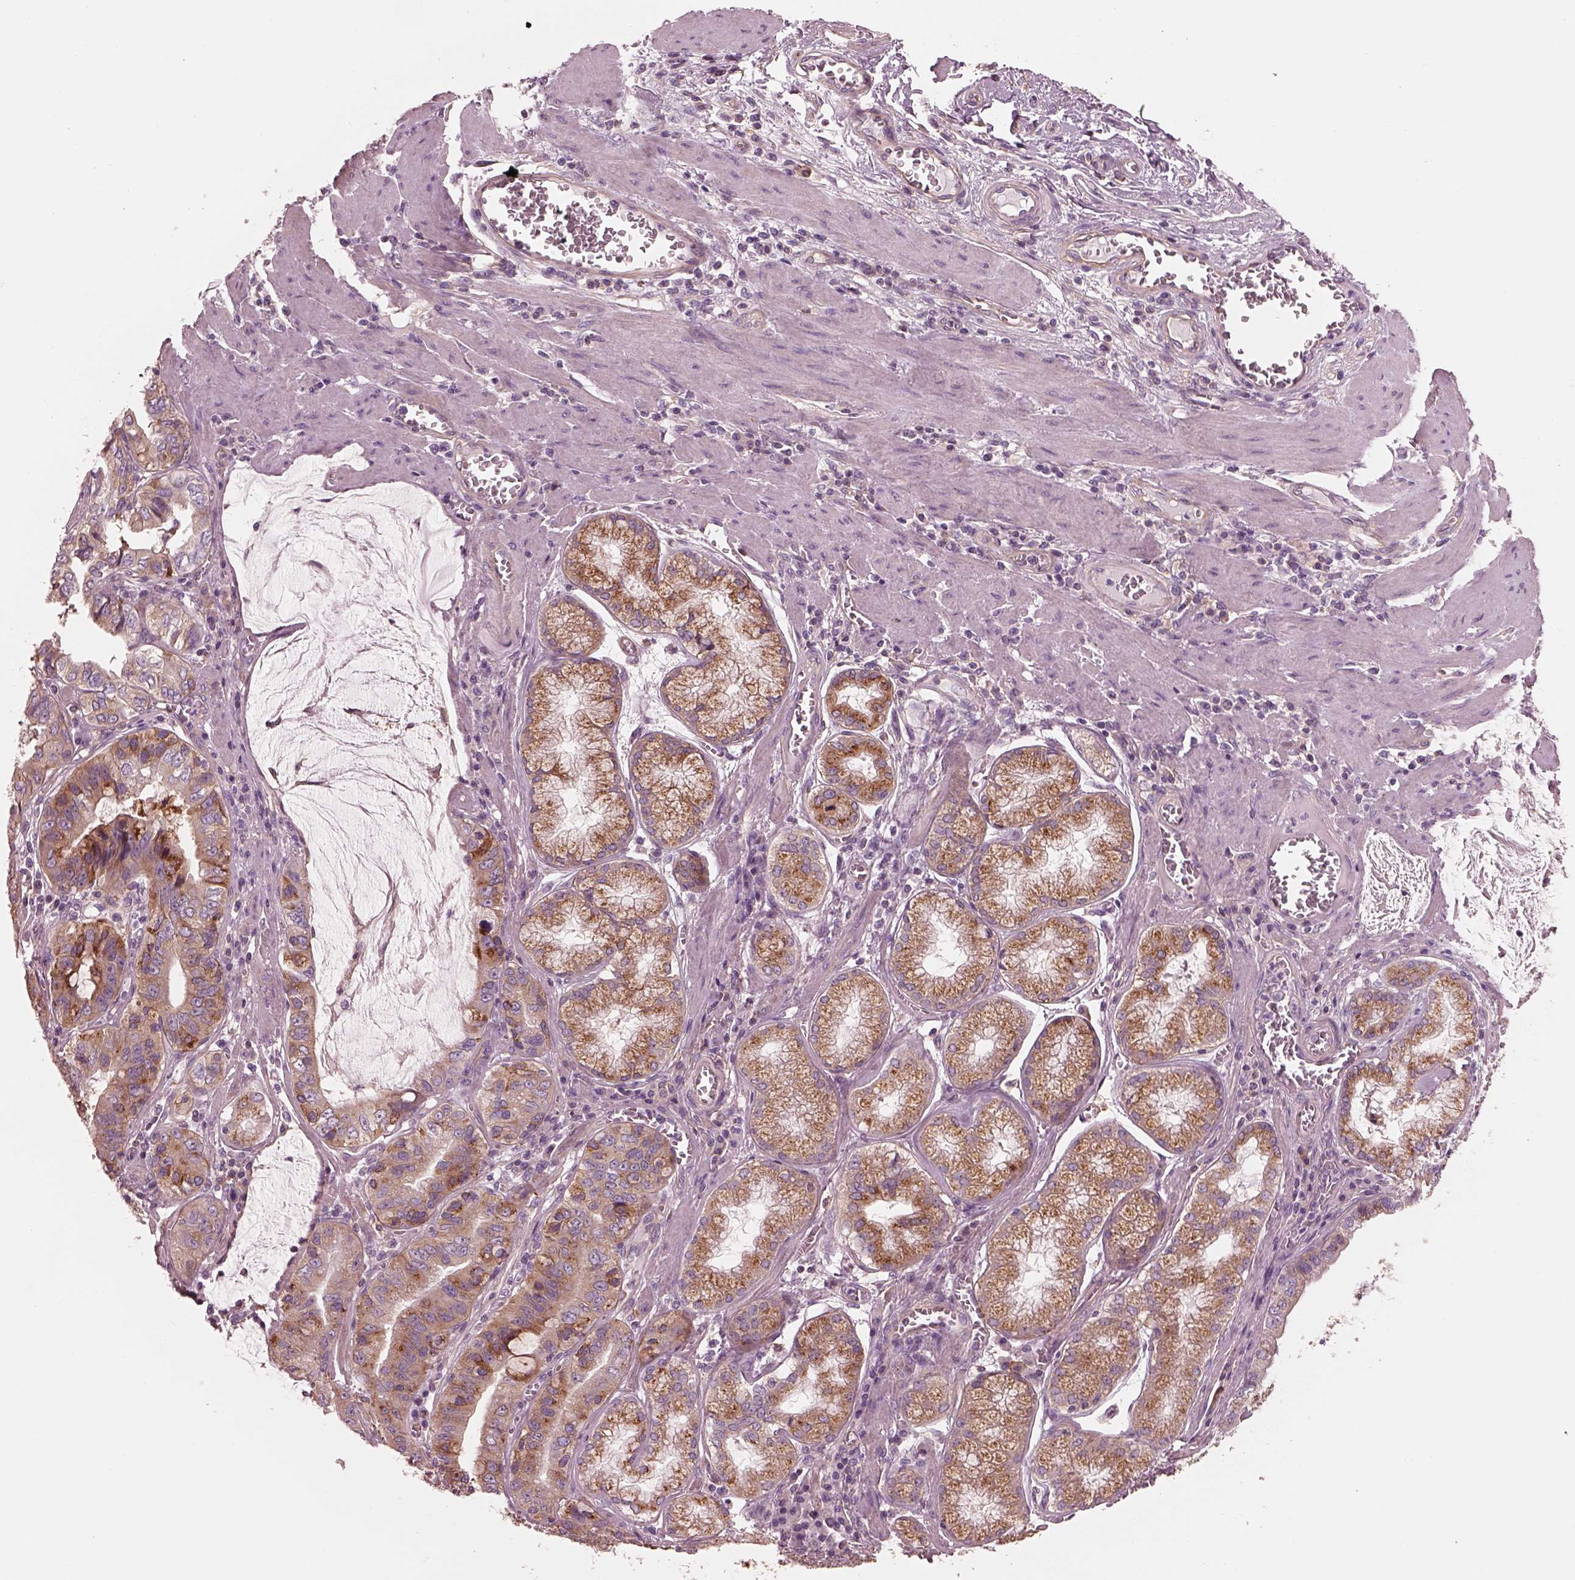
{"staining": {"intensity": "moderate", "quantity": "25%-75%", "location": "cytoplasmic/membranous"}, "tissue": "stomach cancer", "cell_type": "Tumor cells", "image_type": "cancer", "snomed": [{"axis": "morphology", "description": "Adenocarcinoma, NOS"}, {"axis": "topography", "description": "Stomach, lower"}], "caption": "Protein expression analysis of human adenocarcinoma (stomach) reveals moderate cytoplasmic/membranous staining in approximately 25%-75% of tumor cells. The staining is performed using DAB (3,3'-diaminobenzidine) brown chromogen to label protein expression. The nuclei are counter-stained blue using hematoxylin.", "gene": "ELAPOR1", "patient": {"sex": "female", "age": 76}}